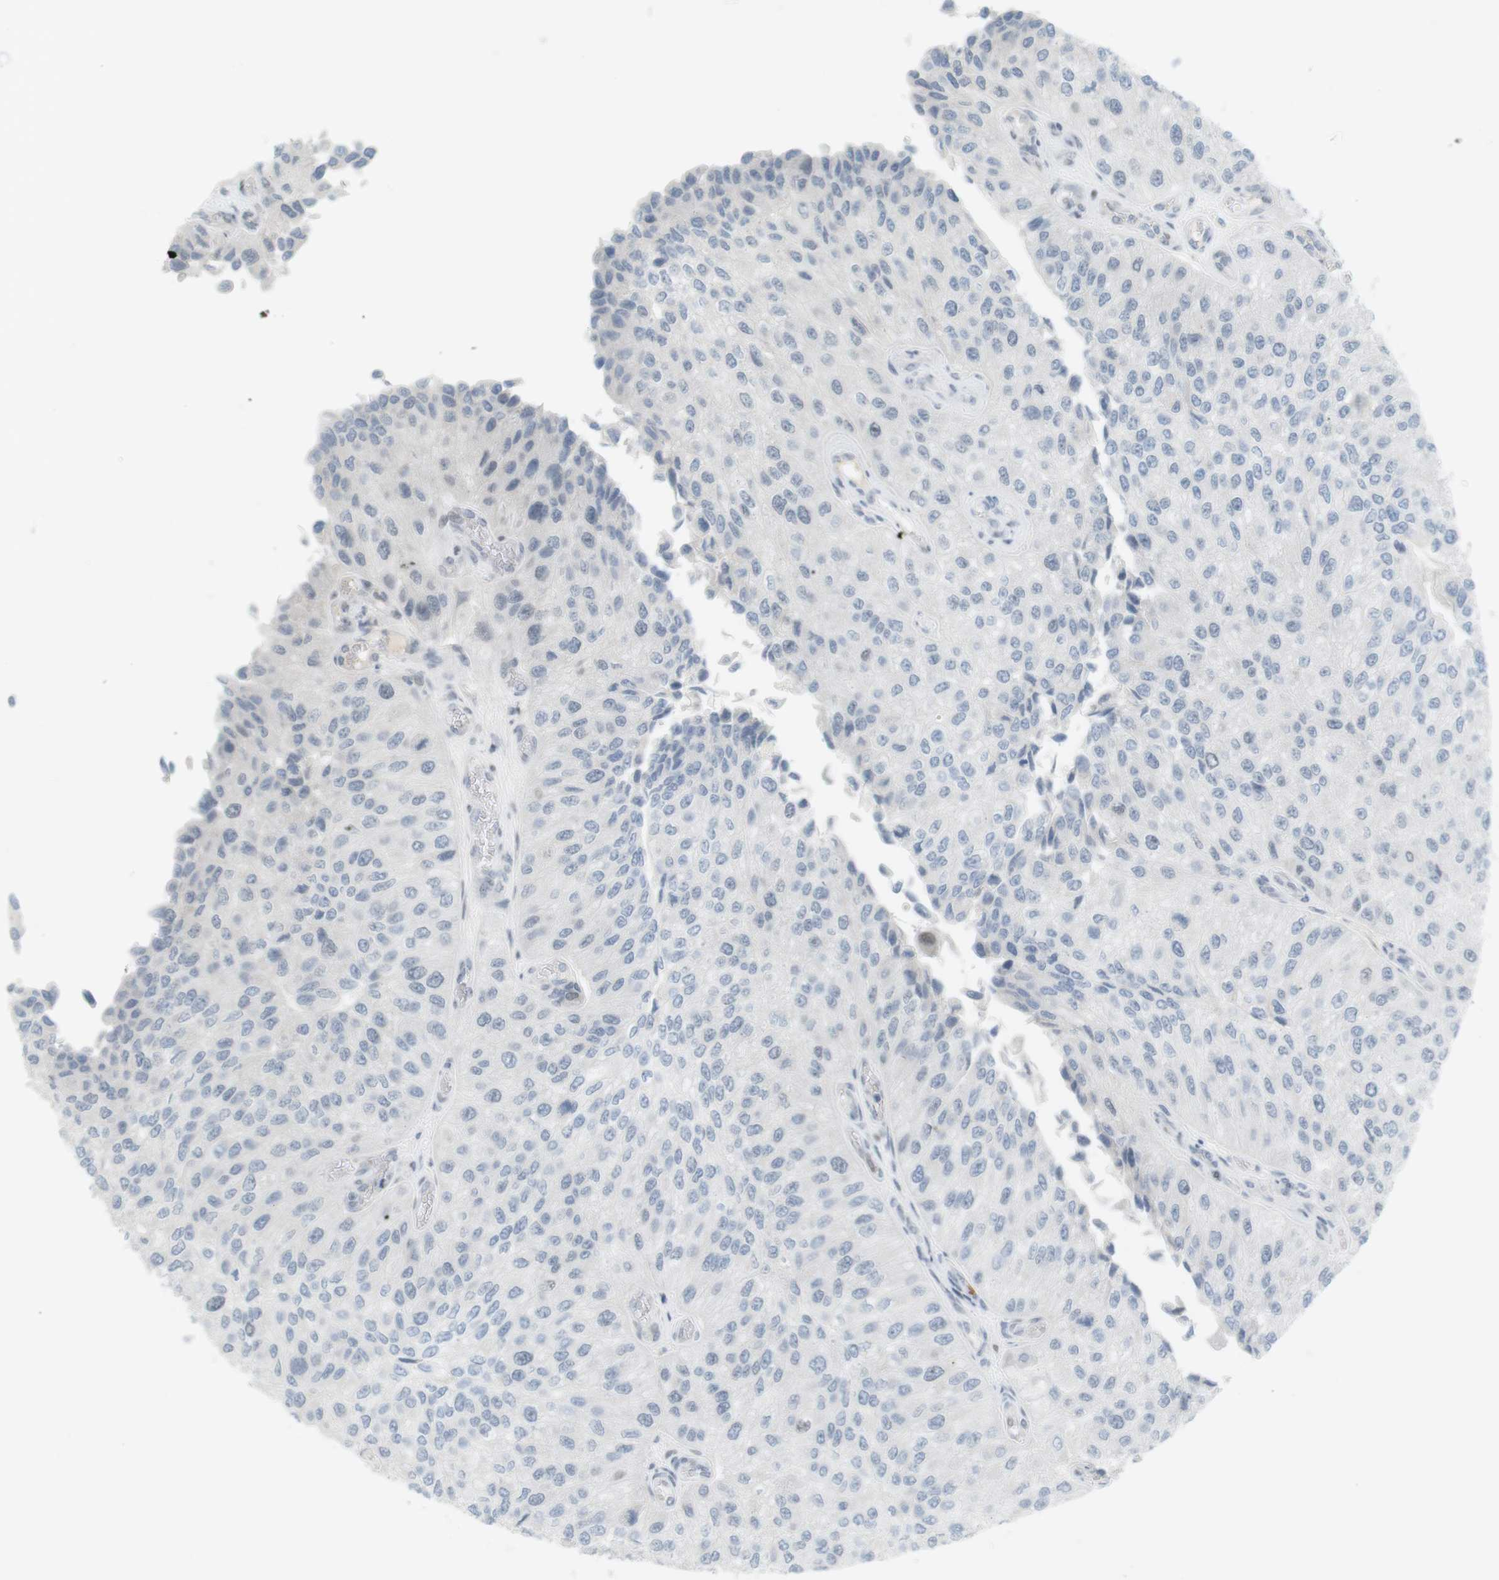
{"staining": {"intensity": "negative", "quantity": "none", "location": "none"}, "tissue": "urothelial cancer", "cell_type": "Tumor cells", "image_type": "cancer", "snomed": [{"axis": "morphology", "description": "Urothelial carcinoma, High grade"}, {"axis": "topography", "description": "Kidney"}, {"axis": "topography", "description": "Urinary bladder"}], "caption": "A photomicrograph of urothelial cancer stained for a protein reveals no brown staining in tumor cells. Brightfield microscopy of immunohistochemistry (IHC) stained with DAB (3,3'-diaminobenzidine) (brown) and hematoxylin (blue), captured at high magnification.", "gene": "DMC1", "patient": {"sex": "male", "age": 77}}